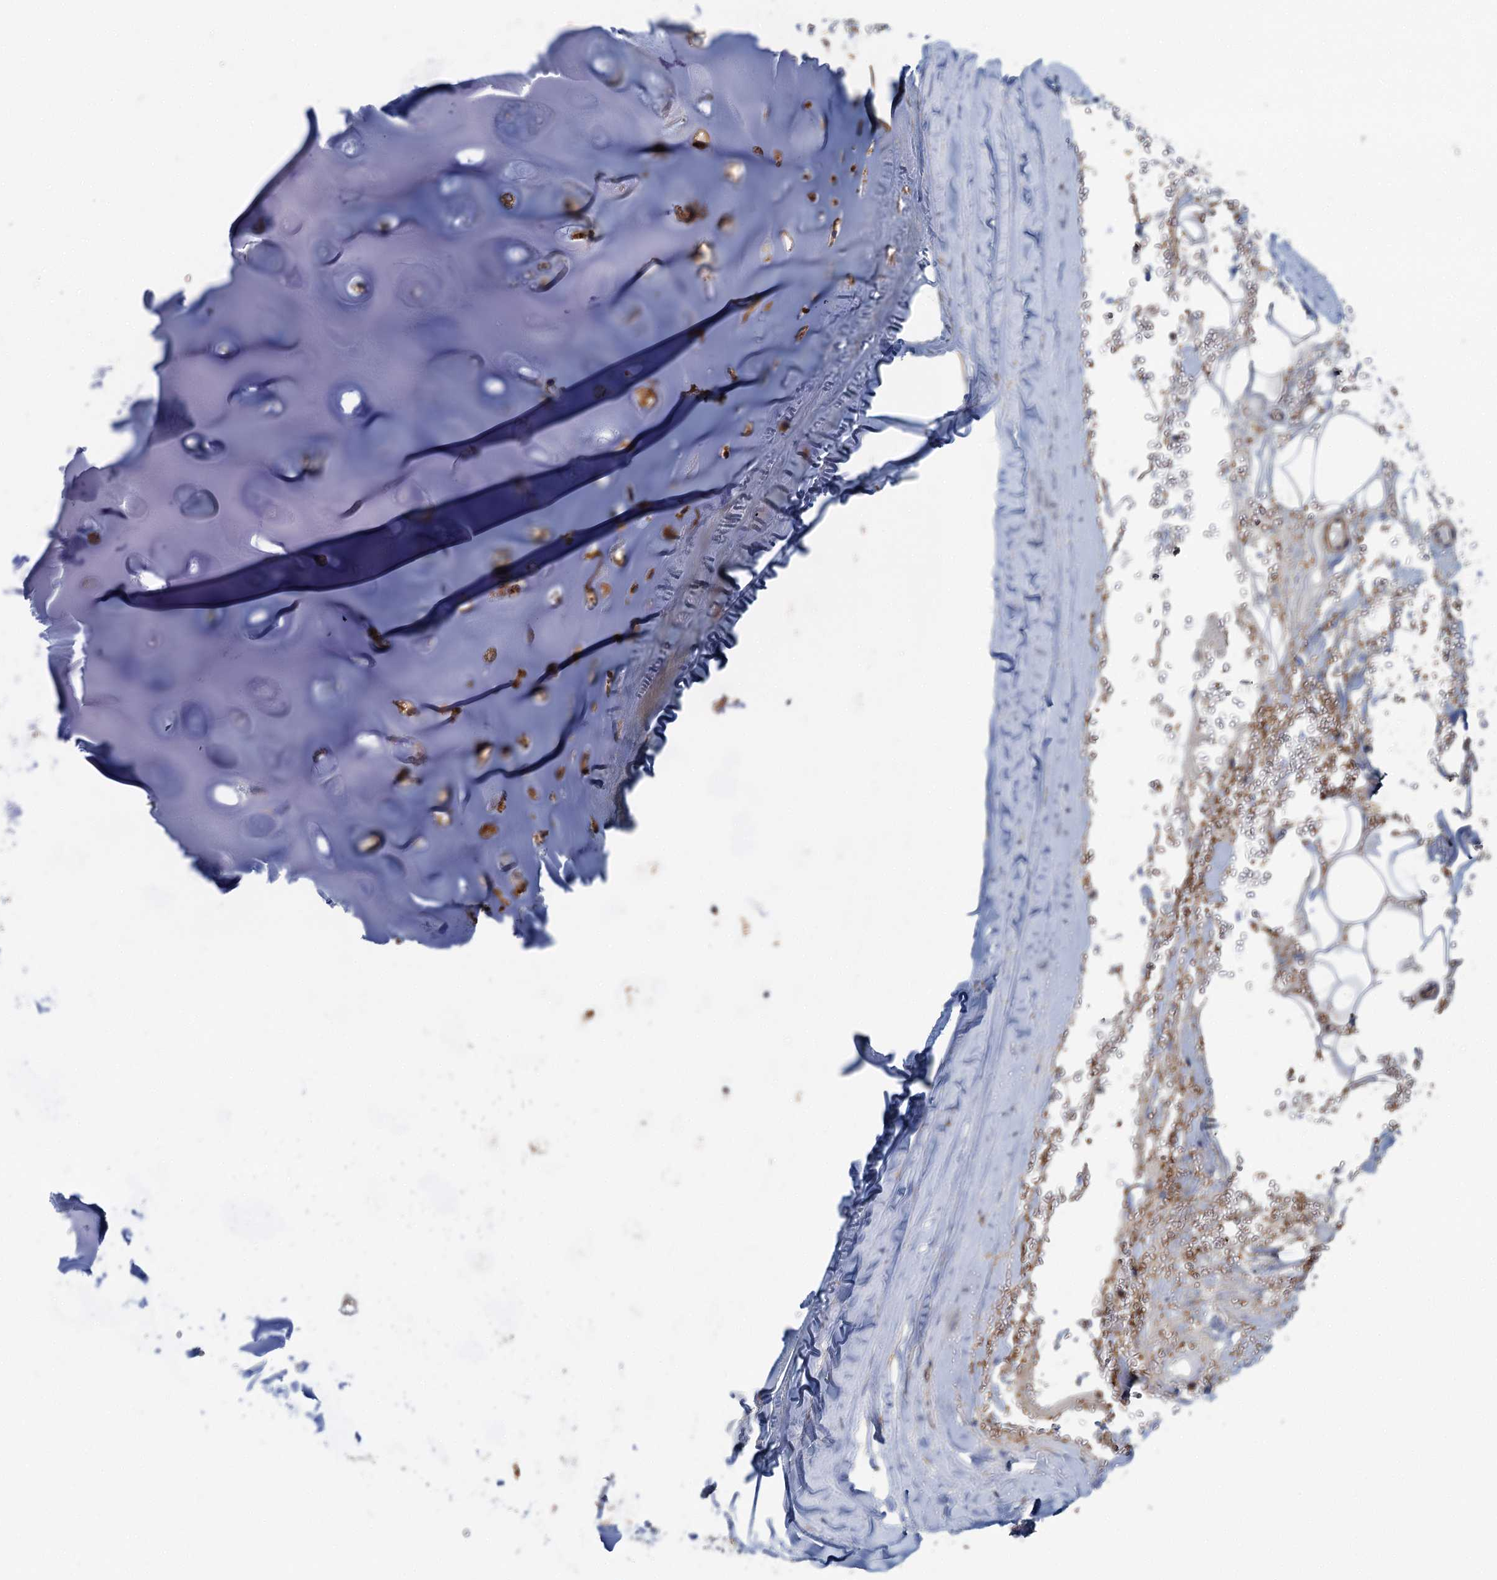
{"staining": {"intensity": "negative", "quantity": "none", "location": "none"}, "tissue": "adipose tissue", "cell_type": "Adipocytes", "image_type": "normal", "snomed": [{"axis": "morphology", "description": "Normal tissue, NOS"}, {"axis": "topography", "description": "Cartilage tissue"}], "caption": "Immunohistochemistry (IHC) photomicrograph of unremarkable adipose tissue stained for a protein (brown), which exhibits no staining in adipocytes. Nuclei are stained in blue.", "gene": "PPIP5K1", "patient": {"sex": "female", "age": 63}}